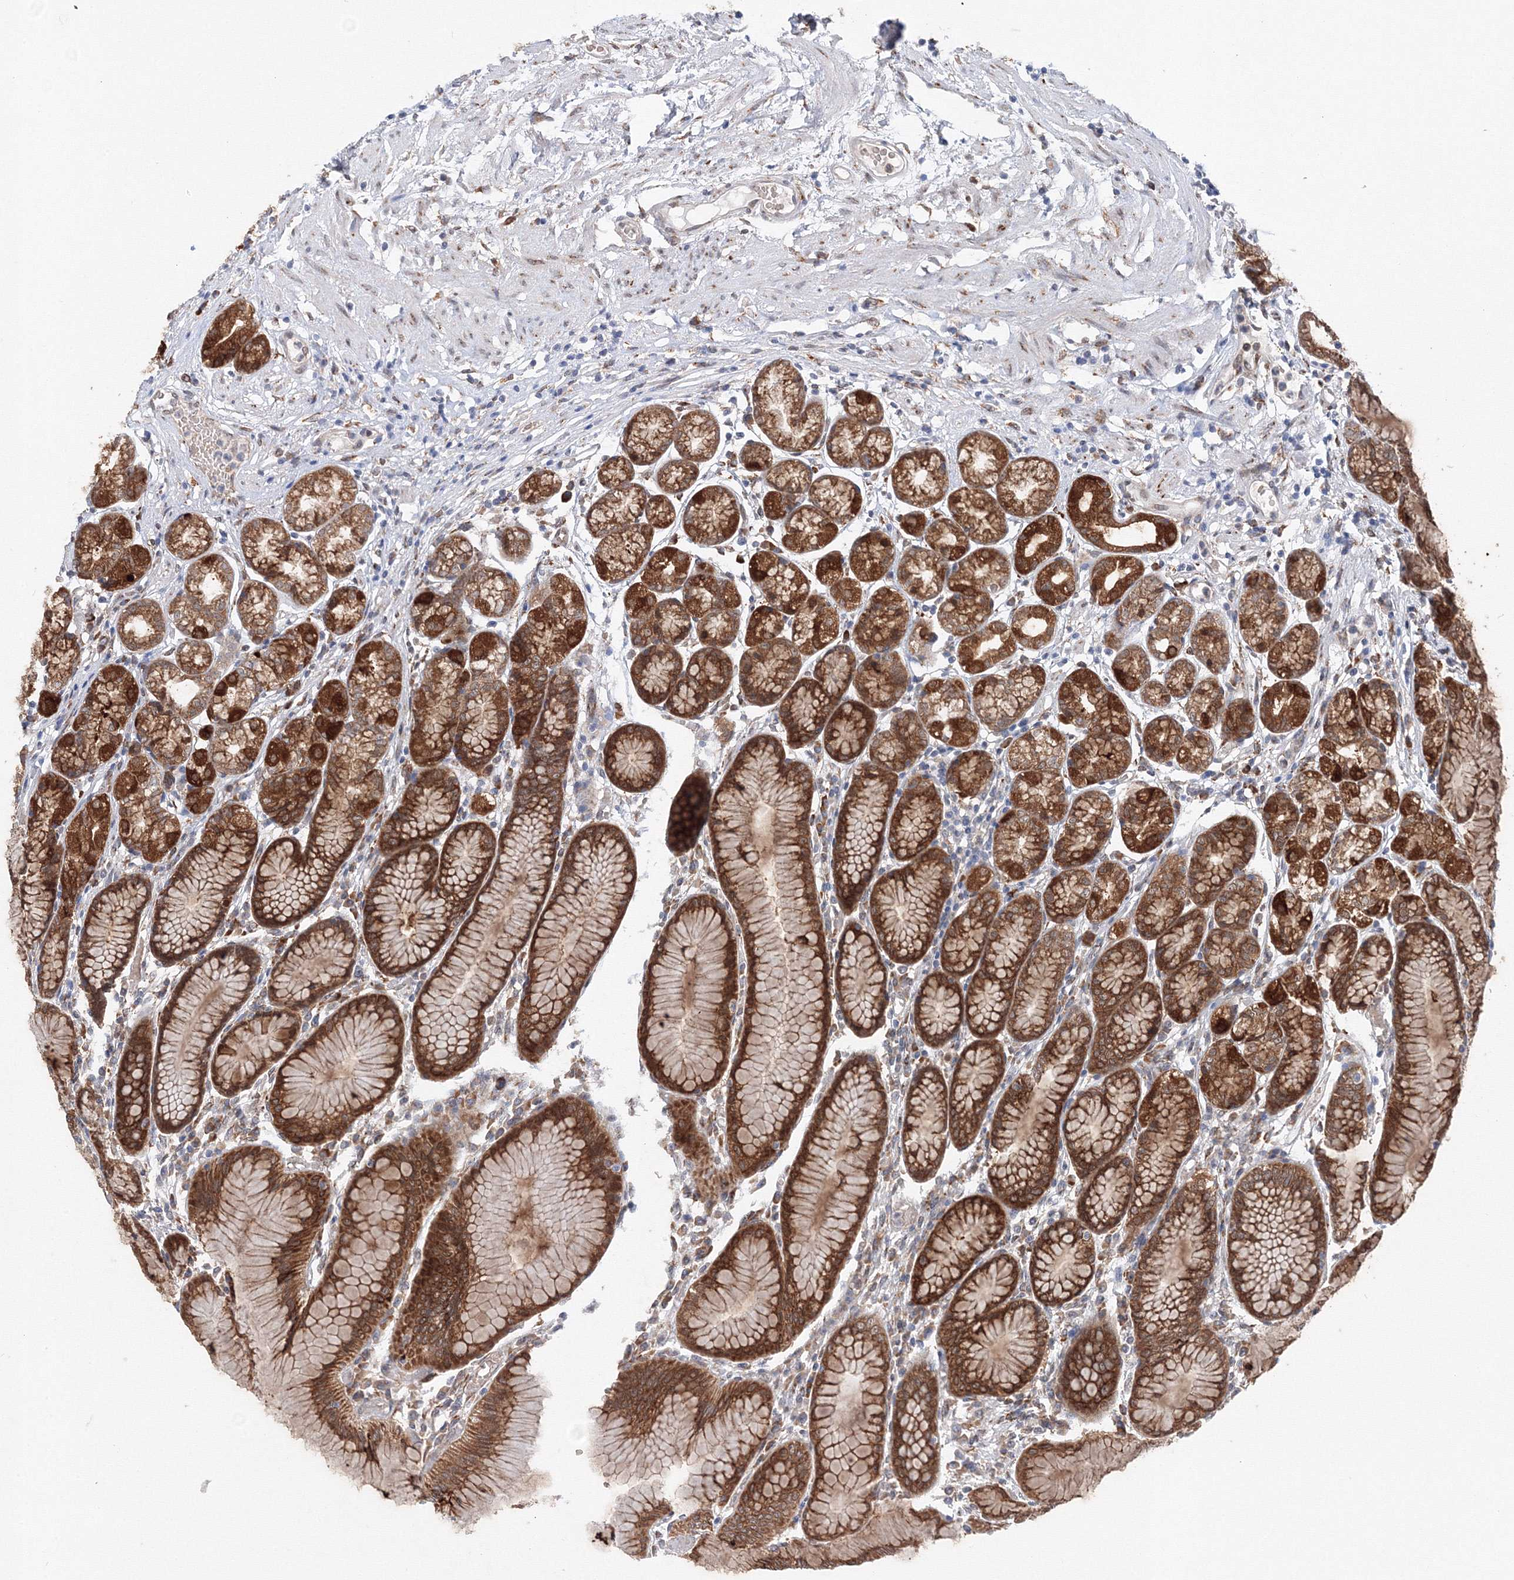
{"staining": {"intensity": "strong", "quantity": ">75%", "location": "cytoplasmic/membranous"}, "tissue": "stomach", "cell_type": "Glandular cells", "image_type": "normal", "snomed": [{"axis": "morphology", "description": "Normal tissue, NOS"}, {"axis": "topography", "description": "Stomach"}], "caption": "Protein staining demonstrates strong cytoplasmic/membranous expression in approximately >75% of glandular cells in benign stomach.", "gene": "DIS3L2", "patient": {"sex": "female", "age": 57}}